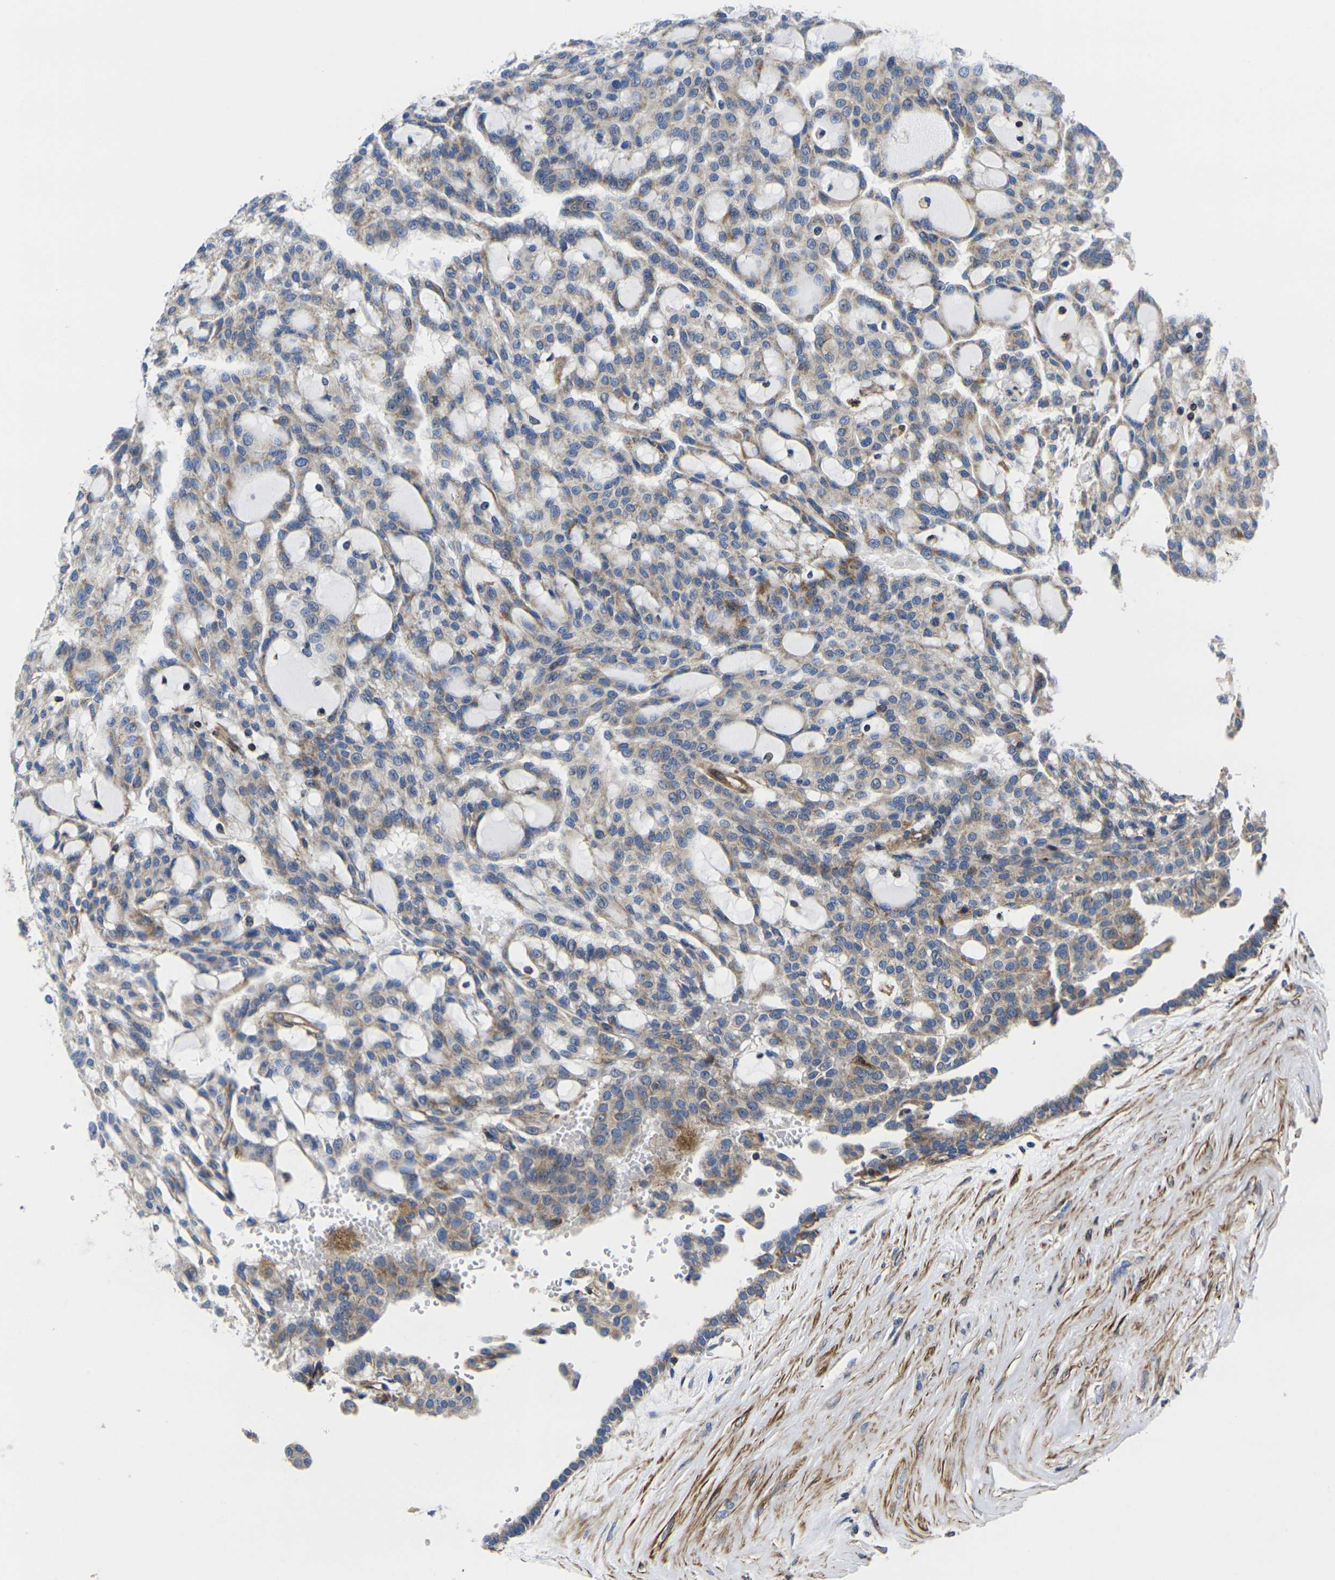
{"staining": {"intensity": "weak", "quantity": "25%-75%", "location": "cytoplasmic/membranous"}, "tissue": "renal cancer", "cell_type": "Tumor cells", "image_type": "cancer", "snomed": [{"axis": "morphology", "description": "Adenocarcinoma, NOS"}, {"axis": "topography", "description": "Kidney"}], "caption": "A brown stain shows weak cytoplasmic/membranous staining of a protein in renal adenocarcinoma tumor cells.", "gene": "GPR4", "patient": {"sex": "male", "age": 63}}